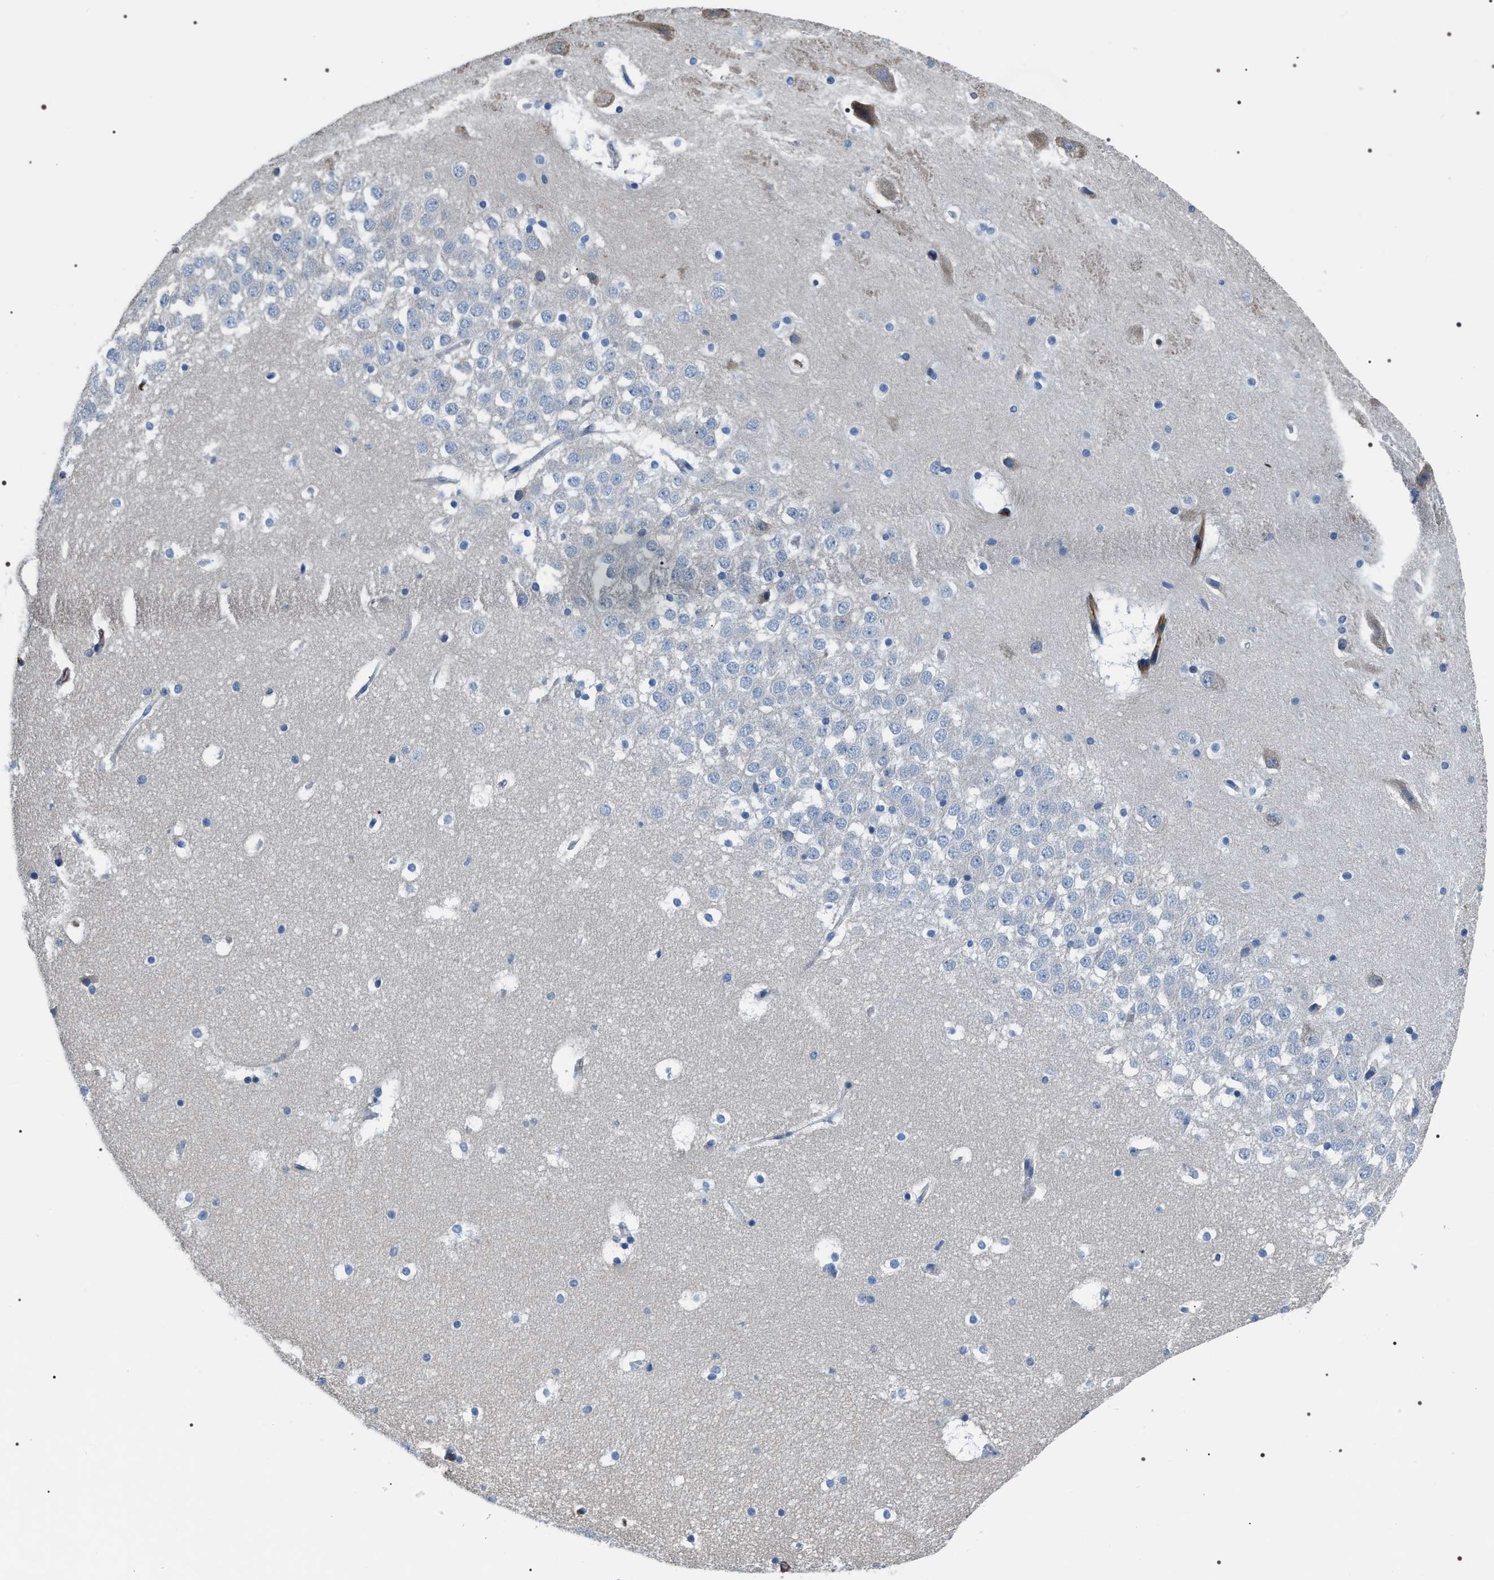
{"staining": {"intensity": "negative", "quantity": "none", "location": "none"}, "tissue": "hippocampus", "cell_type": "Glial cells", "image_type": "normal", "snomed": [{"axis": "morphology", "description": "Normal tissue, NOS"}, {"axis": "topography", "description": "Hippocampus"}], "caption": "Immunohistochemical staining of benign hippocampus exhibits no significant staining in glial cells. Nuclei are stained in blue.", "gene": "PKD1L1", "patient": {"sex": "male", "age": 45}}